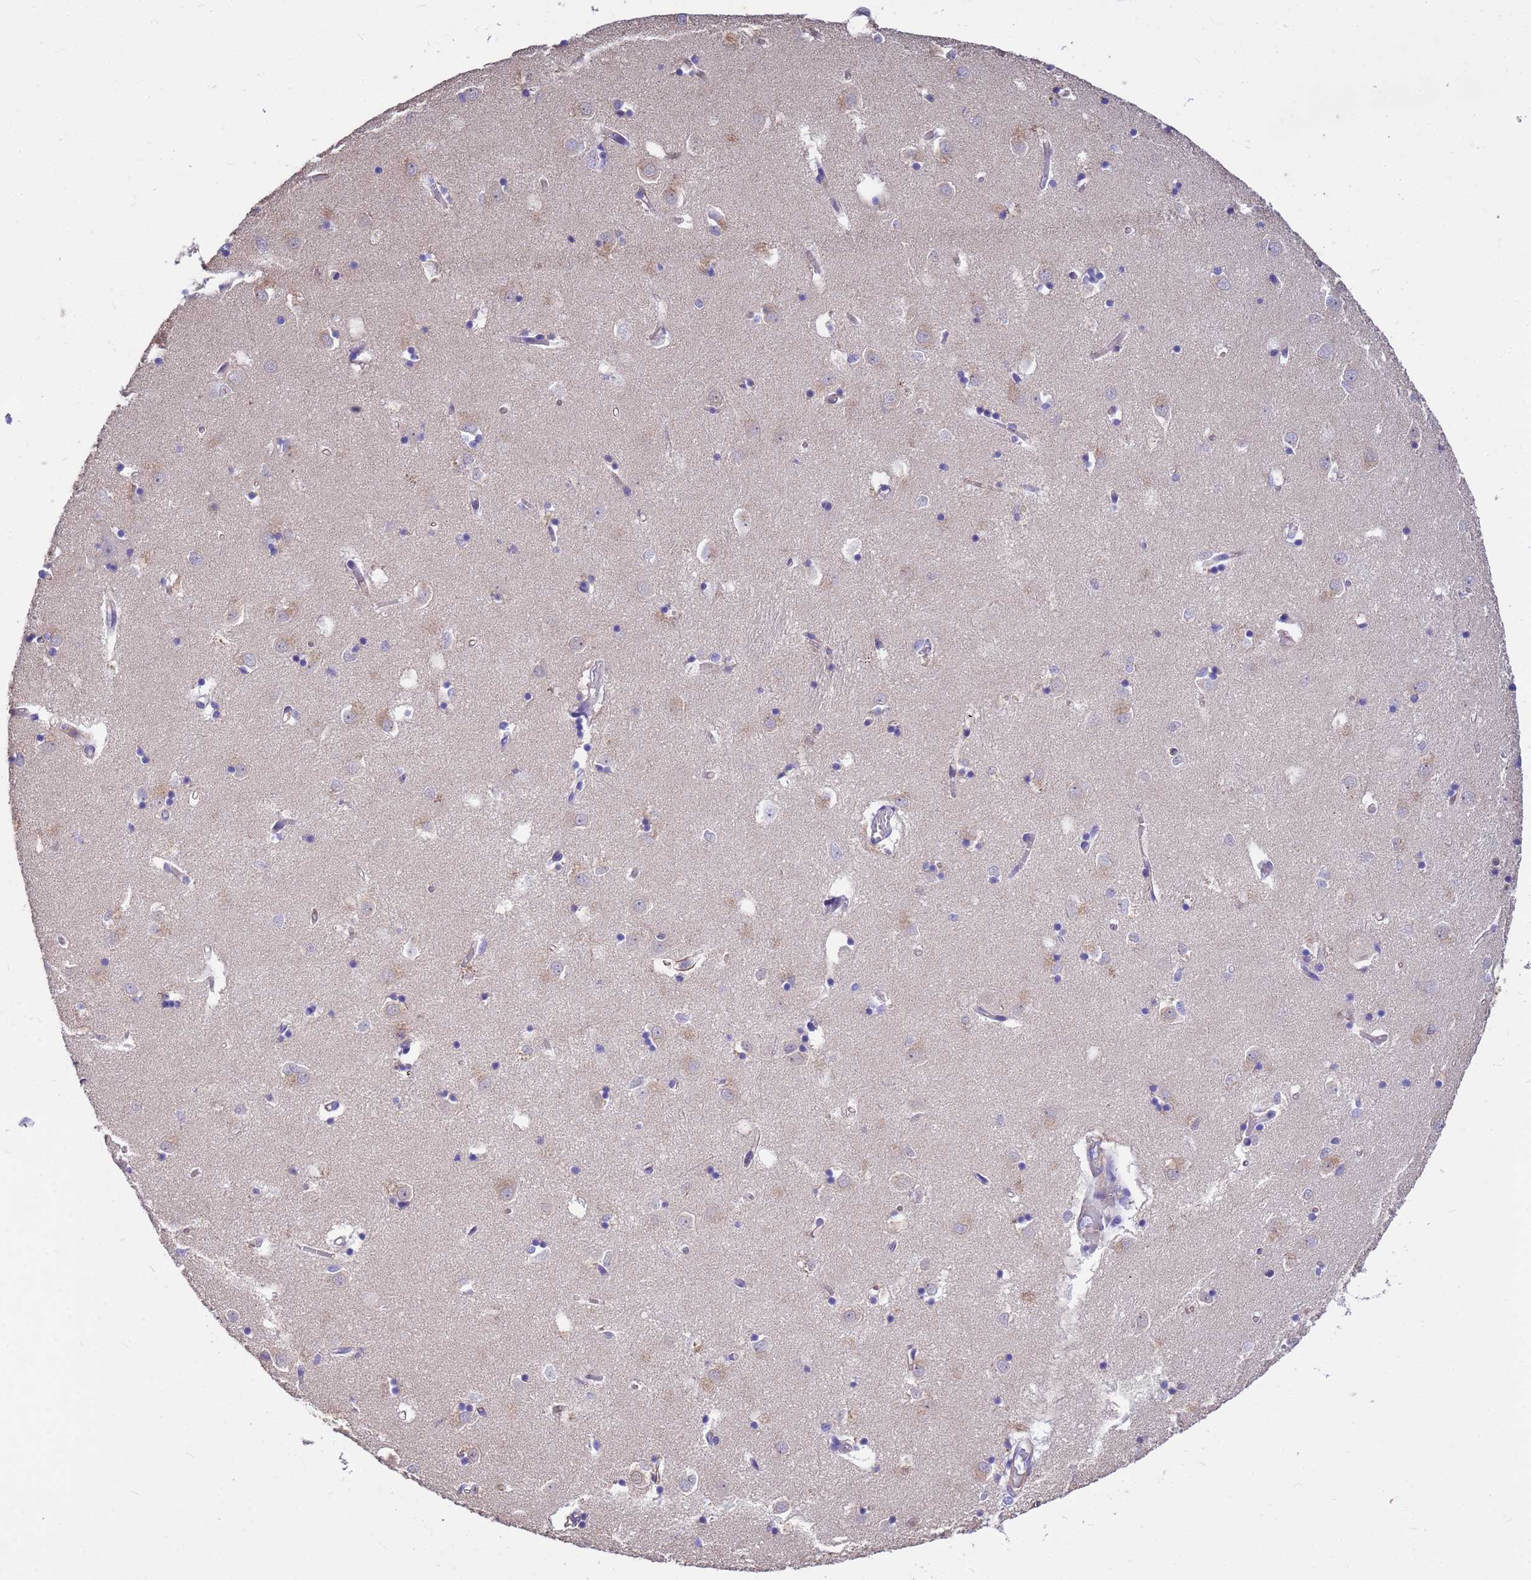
{"staining": {"intensity": "negative", "quantity": "none", "location": "none"}, "tissue": "caudate", "cell_type": "Glial cells", "image_type": "normal", "snomed": [{"axis": "morphology", "description": "Normal tissue, NOS"}, {"axis": "topography", "description": "Lateral ventricle wall"}], "caption": "Unremarkable caudate was stained to show a protein in brown. There is no significant staining in glial cells. (DAB immunohistochemistry (IHC) with hematoxylin counter stain).", "gene": "TCEAL3", "patient": {"sex": "male", "age": 70}}